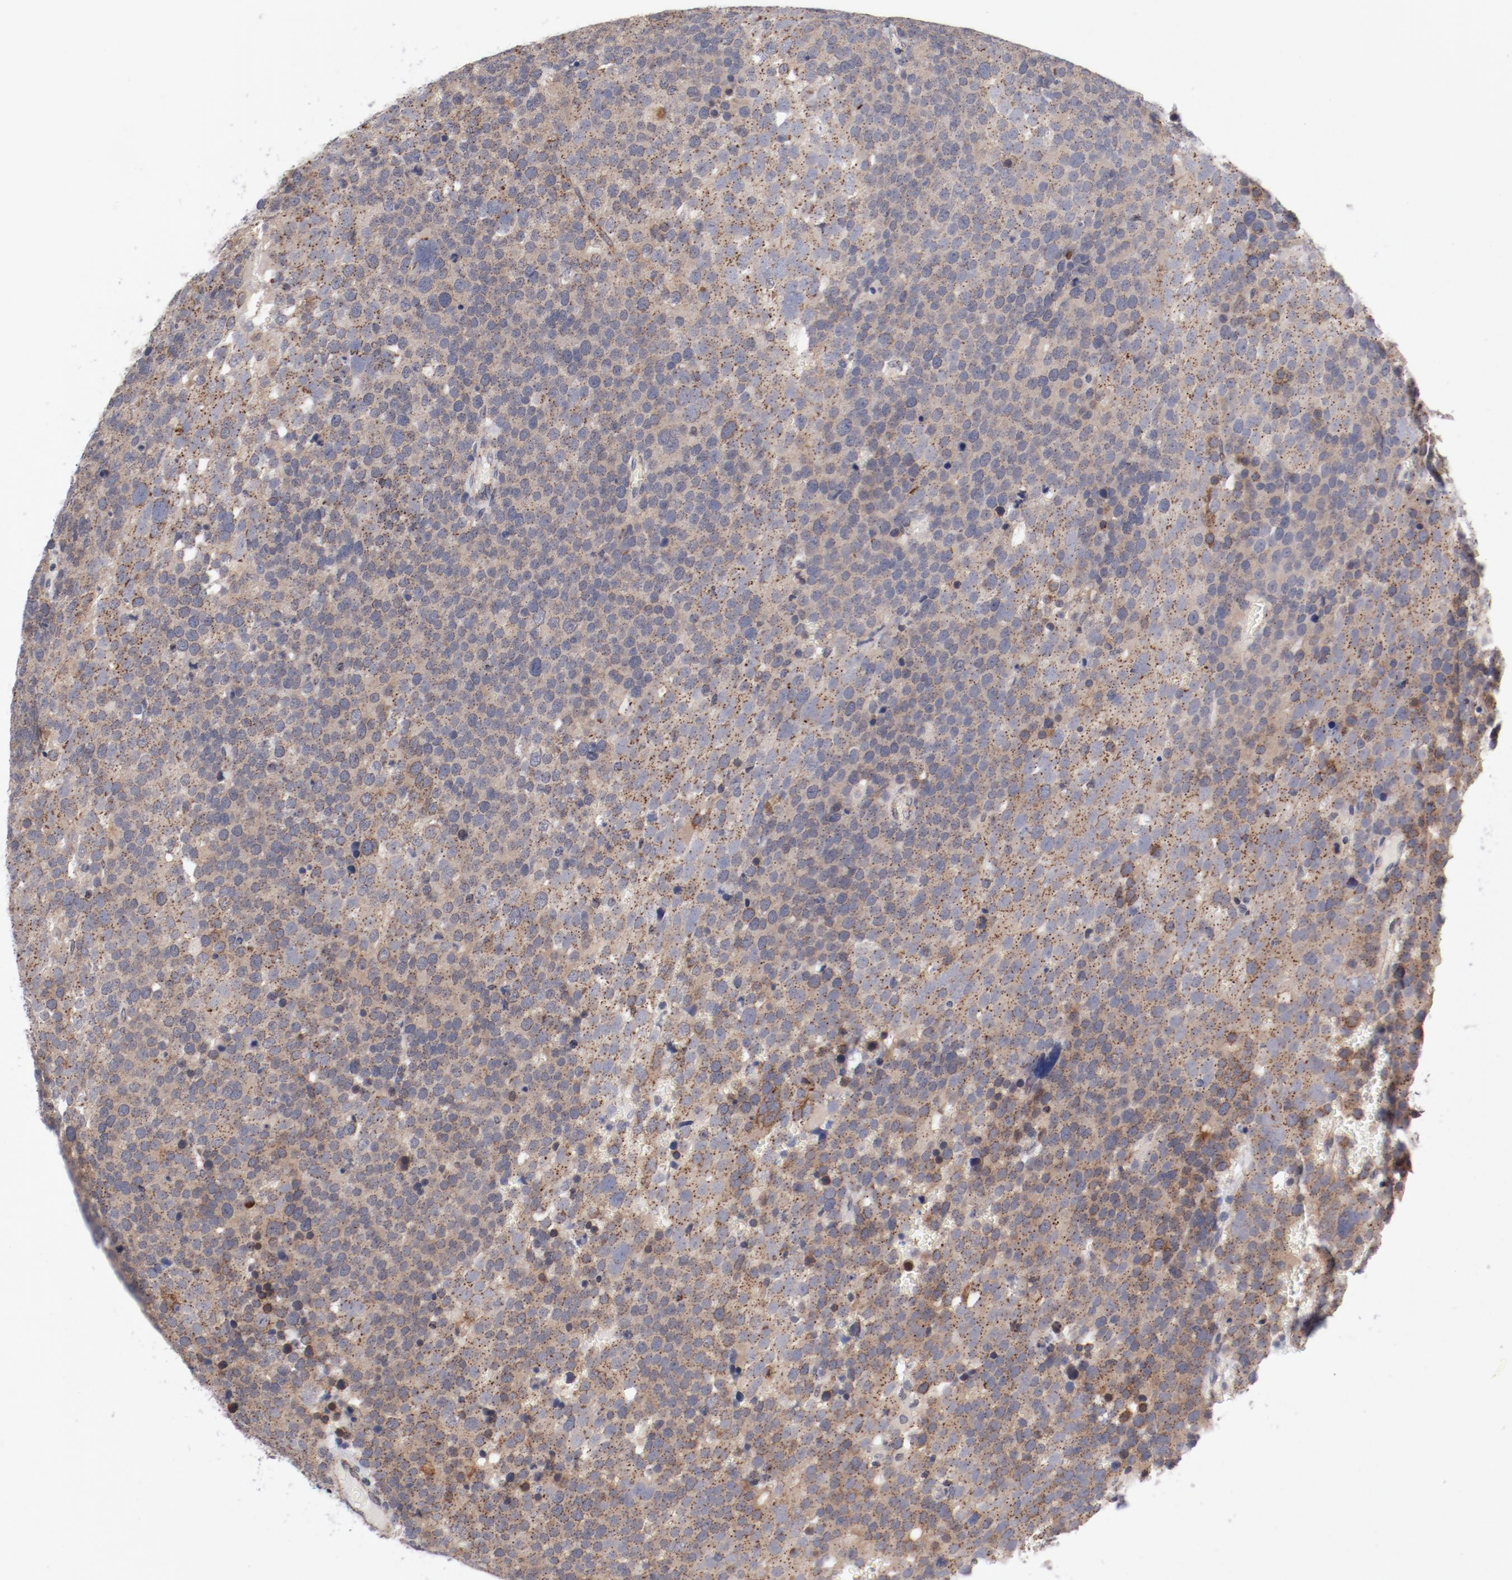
{"staining": {"intensity": "weak", "quantity": ">75%", "location": "cytoplasmic/membranous"}, "tissue": "testis cancer", "cell_type": "Tumor cells", "image_type": "cancer", "snomed": [{"axis": "morphology", "description": "Seminoma, NOS"}, {"axis": "topography", "description": "Testis"}], "caption": "Immunohistochemistry (IHC) photomicrograph of neoplastic tissue: testis cancer (seminoma) stained using immunohistochemistry reveals low levels of weak protein expression localized specifically in the cytoplasmic/membranous of tumor cells, appearing as a cytoplasmic/membranous brown color.", "gene": "RPL12", "patient": {"sex": "male", "age": 71}}